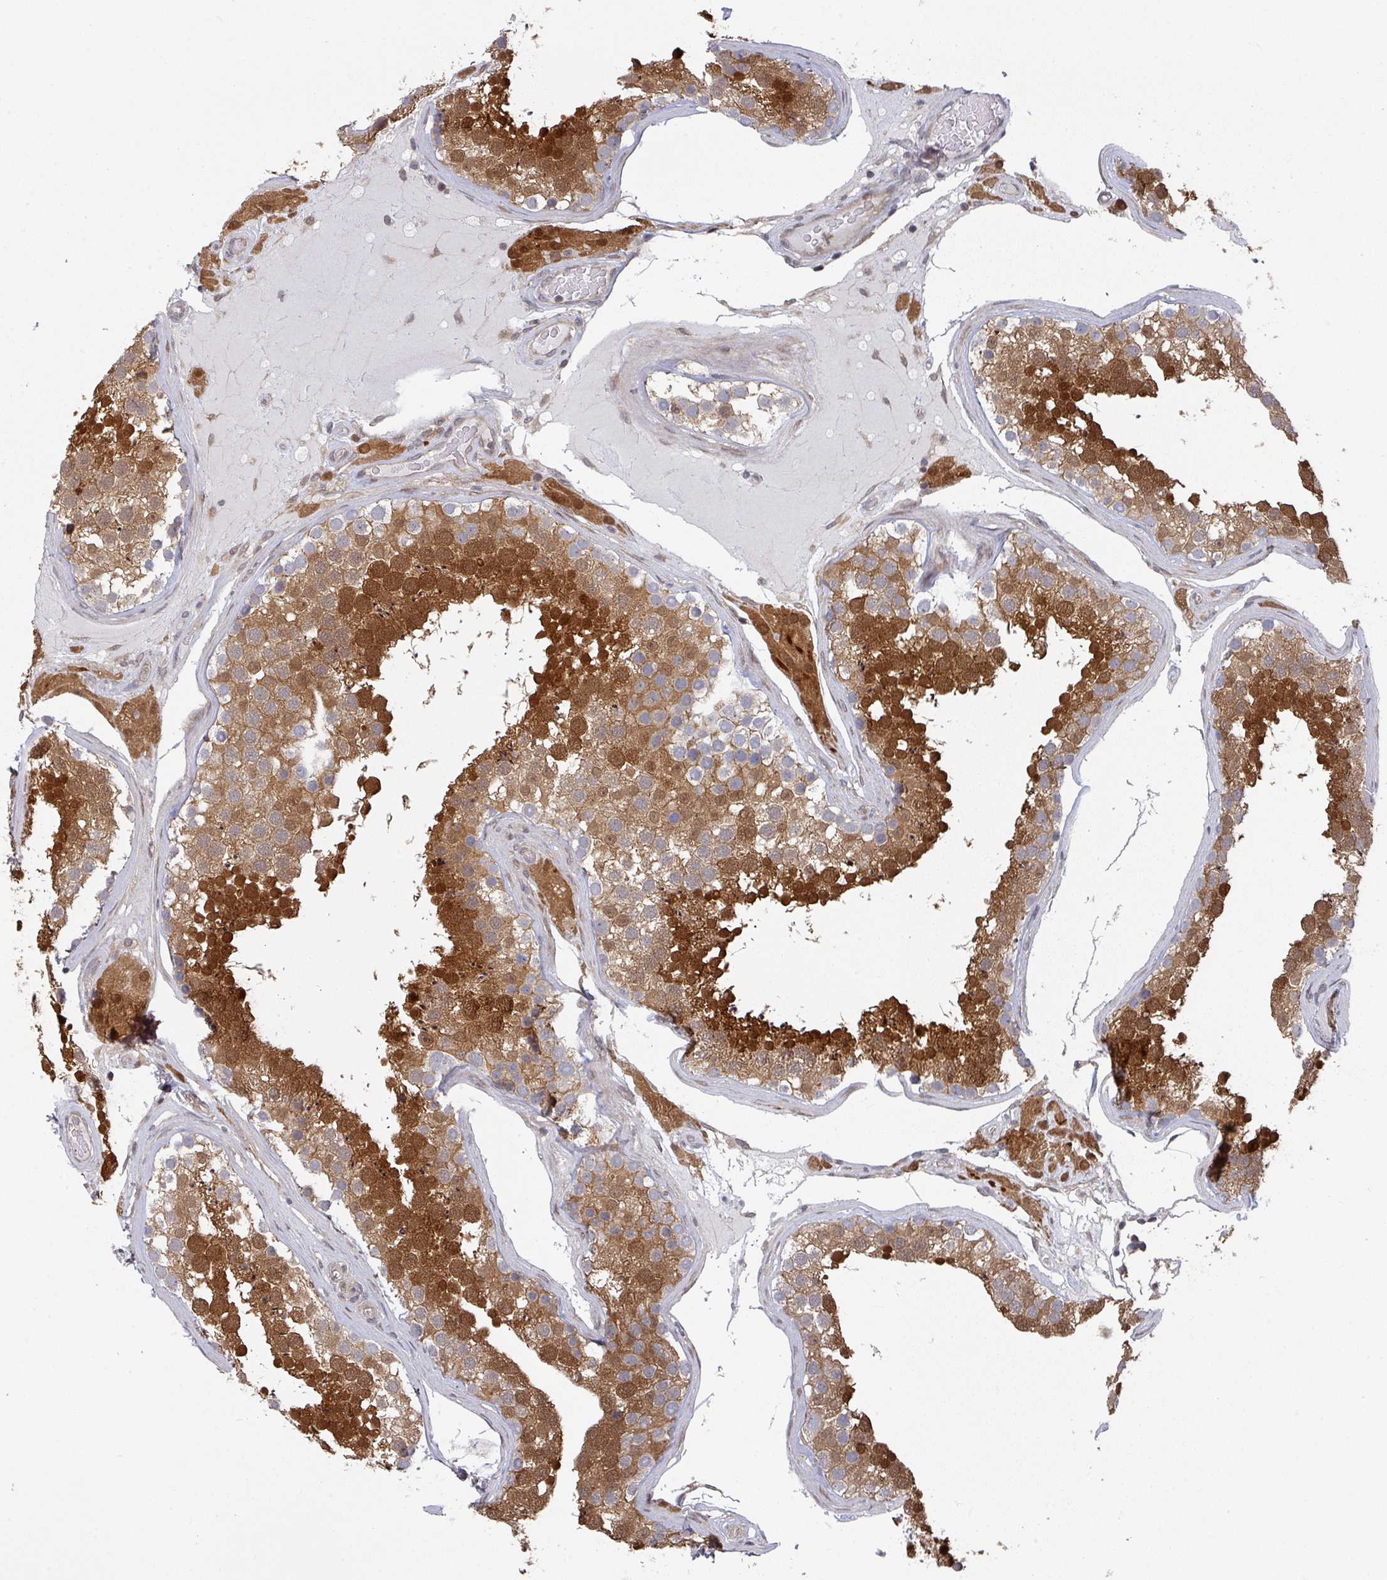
{"staining": {"intensity": "strong", "quantity": "25%-75%", "location": "cytoplasmic/membranous,nuclear"}, "tissue": "testis", "cell_type": "Cells in seminiferous ducts", "image_type": "normal", "snomed": [{"axis": "morphology", "description": "Normal tissue, NOS"}, {"axis": "topography", "description": "Testis"}], "caption": "A high-resolution image shows immunohistochemistry (IHC) staining of normal testis, which exhibits strong cytoplasmic/membranous,nuclear expression in approximately 25%-75% of cells in seminiferous ducts.", "gene": "GOLGA7B", "patient": {"sex": "male", "age": 46}}